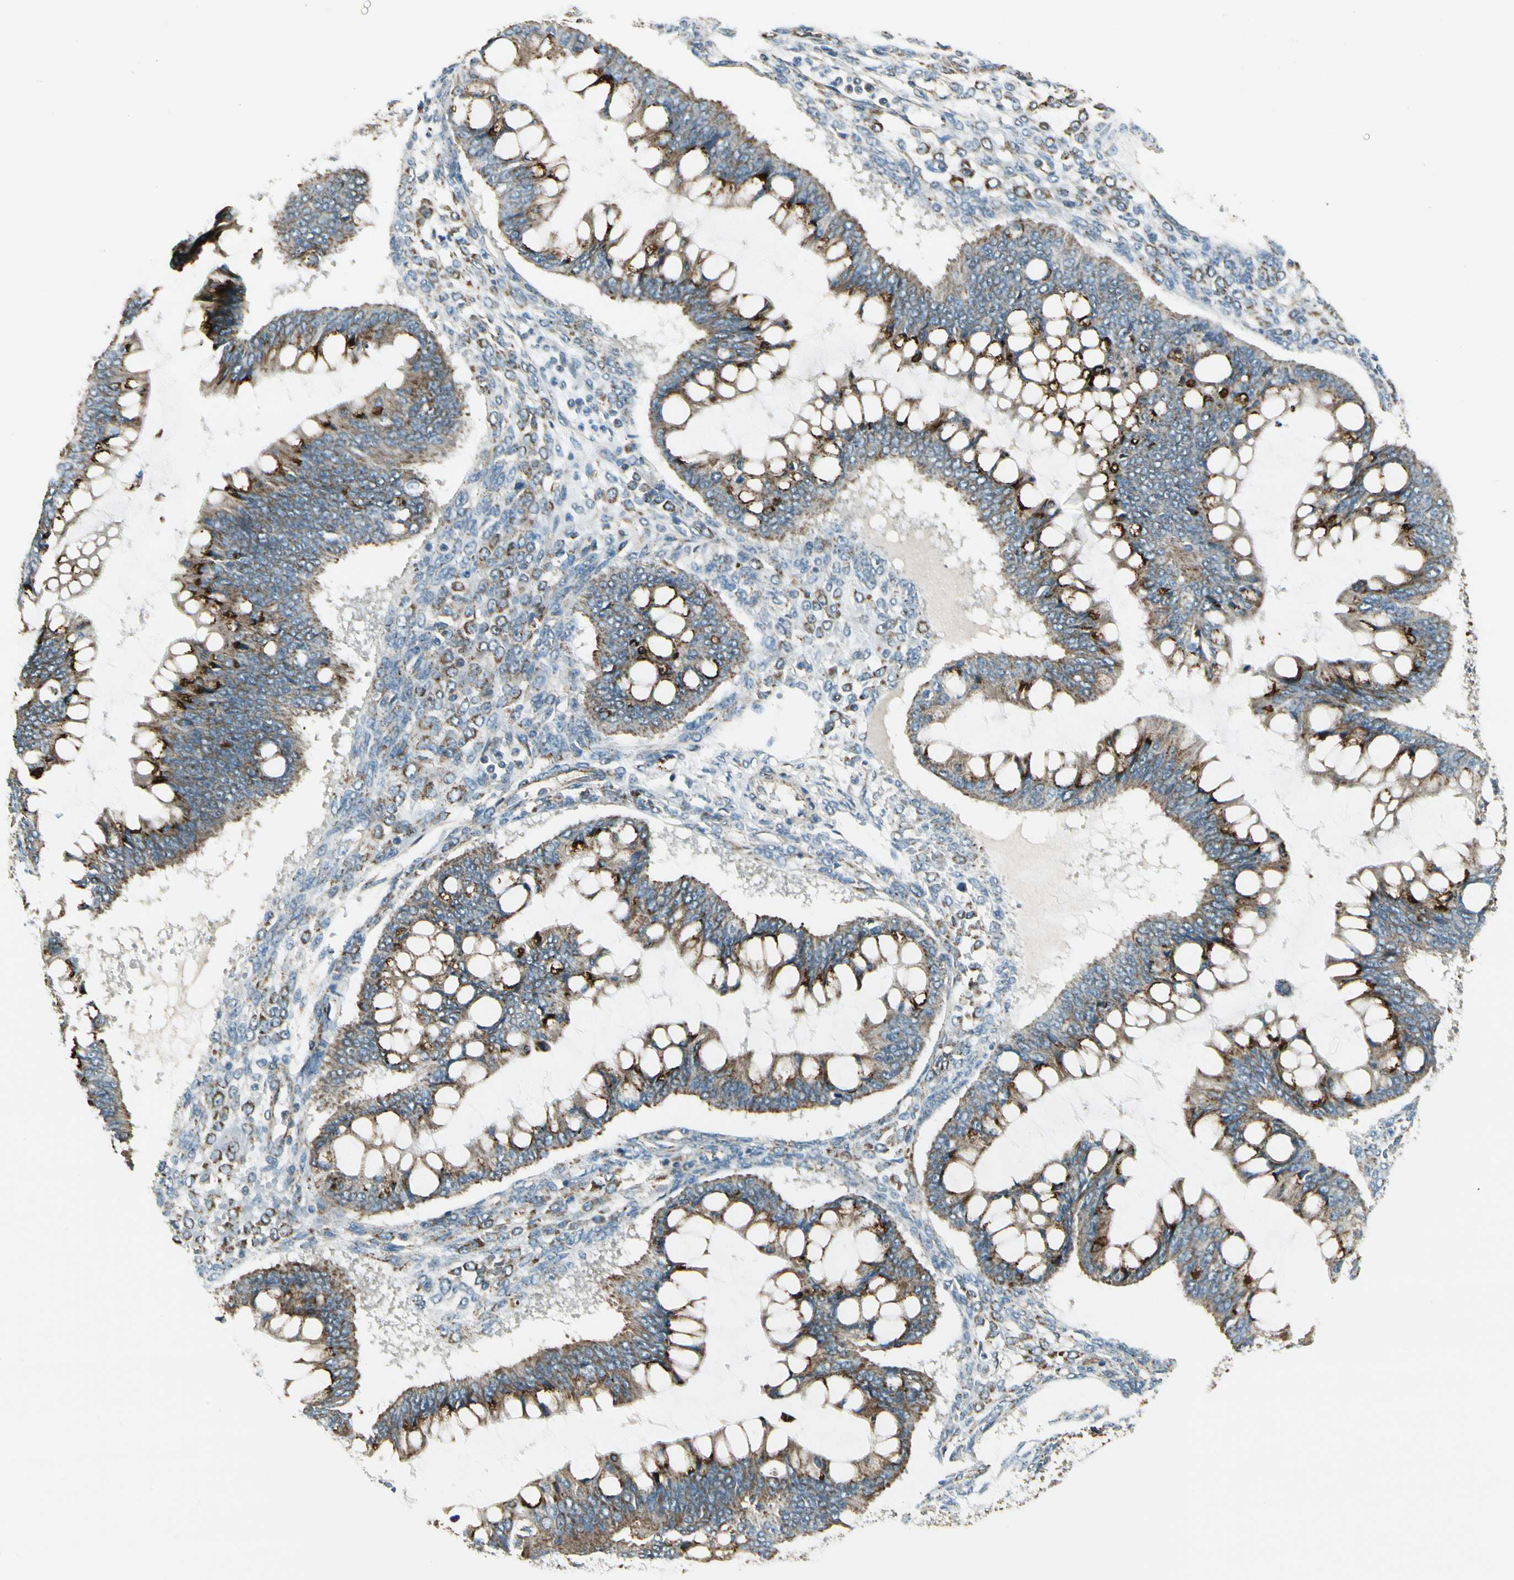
{"staining": {"intensity": "strong", "quantity": "<25%", "location": "cytoplasmic/membranous"}, "tissue": "ovarian cancer", "cell_type": "Tumor cells", "image_type": "cancer", "snomed": [{"axis": "morphology", "description": "Cystadenocarcinoma, mucinous, NOS"}, {"axis": "topography", "description": "Ovary"}], "caption": "DAB immunohistochemical staining of ovarian cancer shows strong cytoplasmic/membranous protein expression in approximately <25% of tumor cells.", "gene": "EPHB3", "patient": {"sex": "female", "age": 73}}